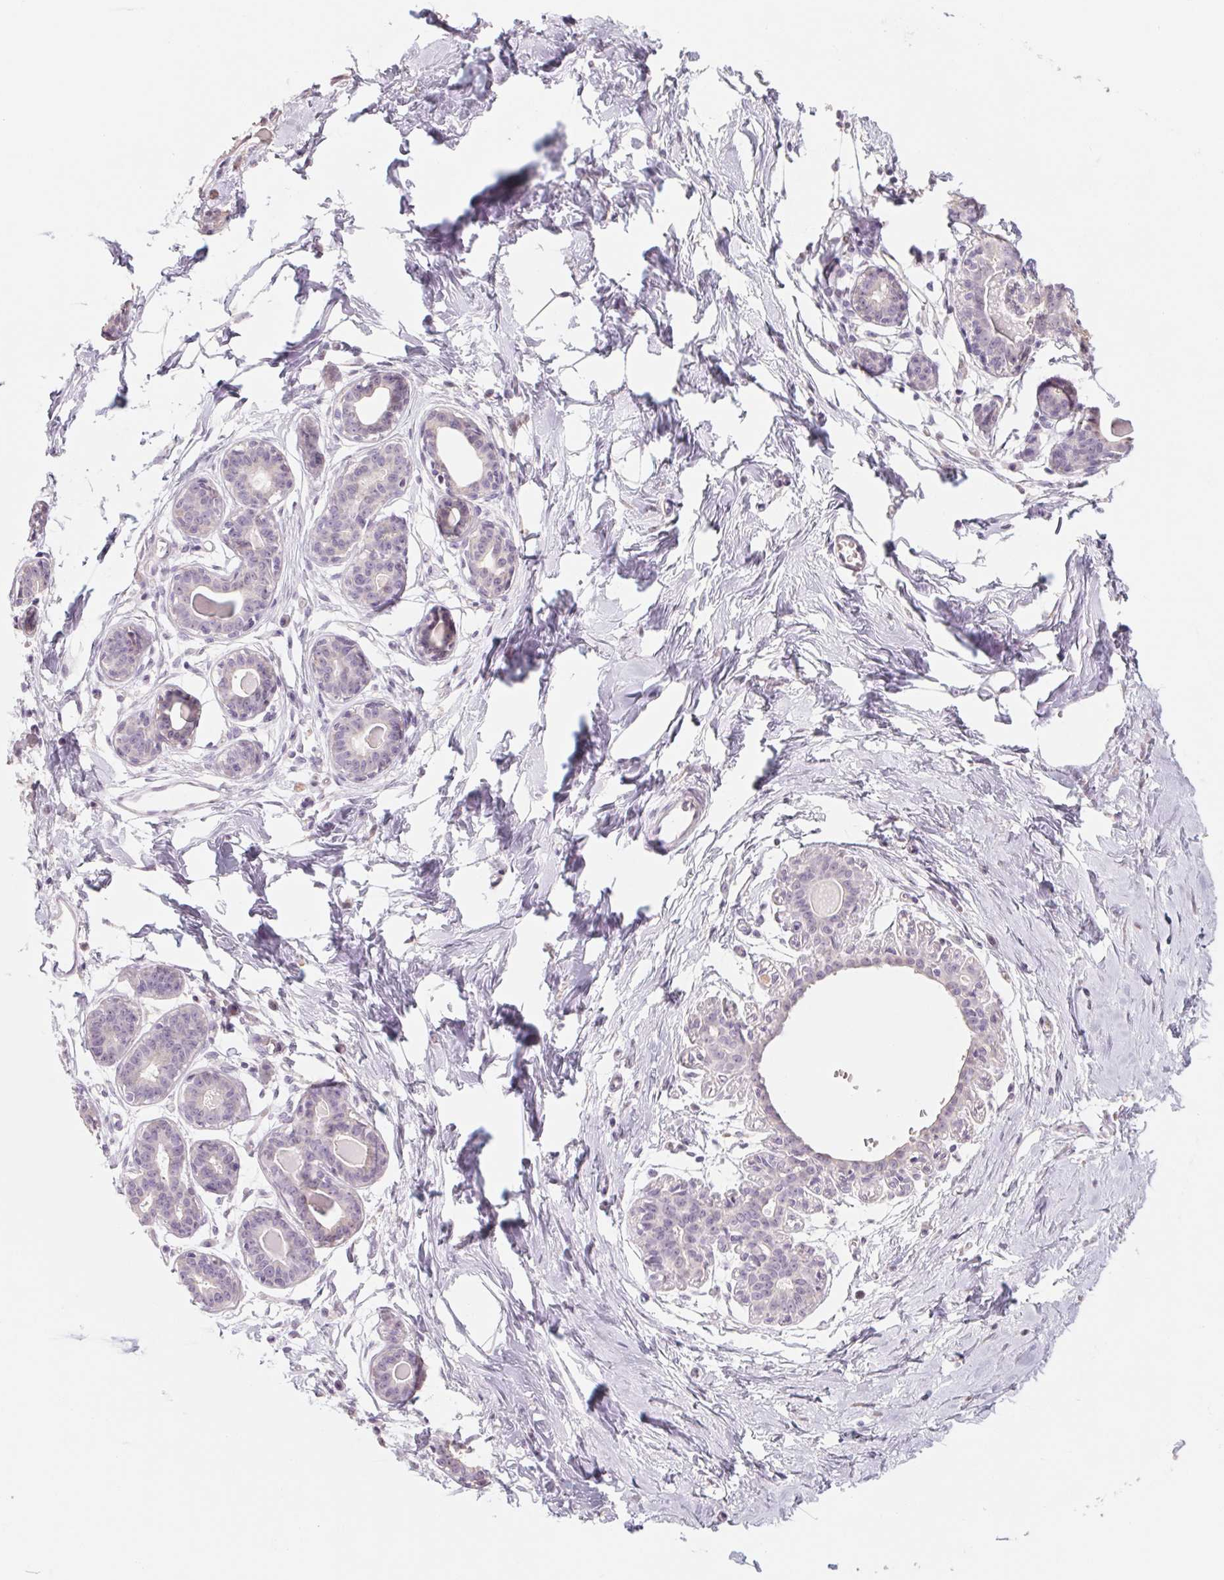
{"staining": {"intensity": "negative", "quantity": "none", "location": "none"}, "tissue": "breast", "cell_type": "Adipocytes", "image_type": "normal", "snomed": [{"axis": "morphology", "description": "Normal tissue, NOS"}, {"axis": "topography", "description": "Breast"}], "caption": "IHC of normal breast exhibits no positivity in adipocytes.", "gene": "POU1F1", "patient": {"sex": "female", "age": 45}}